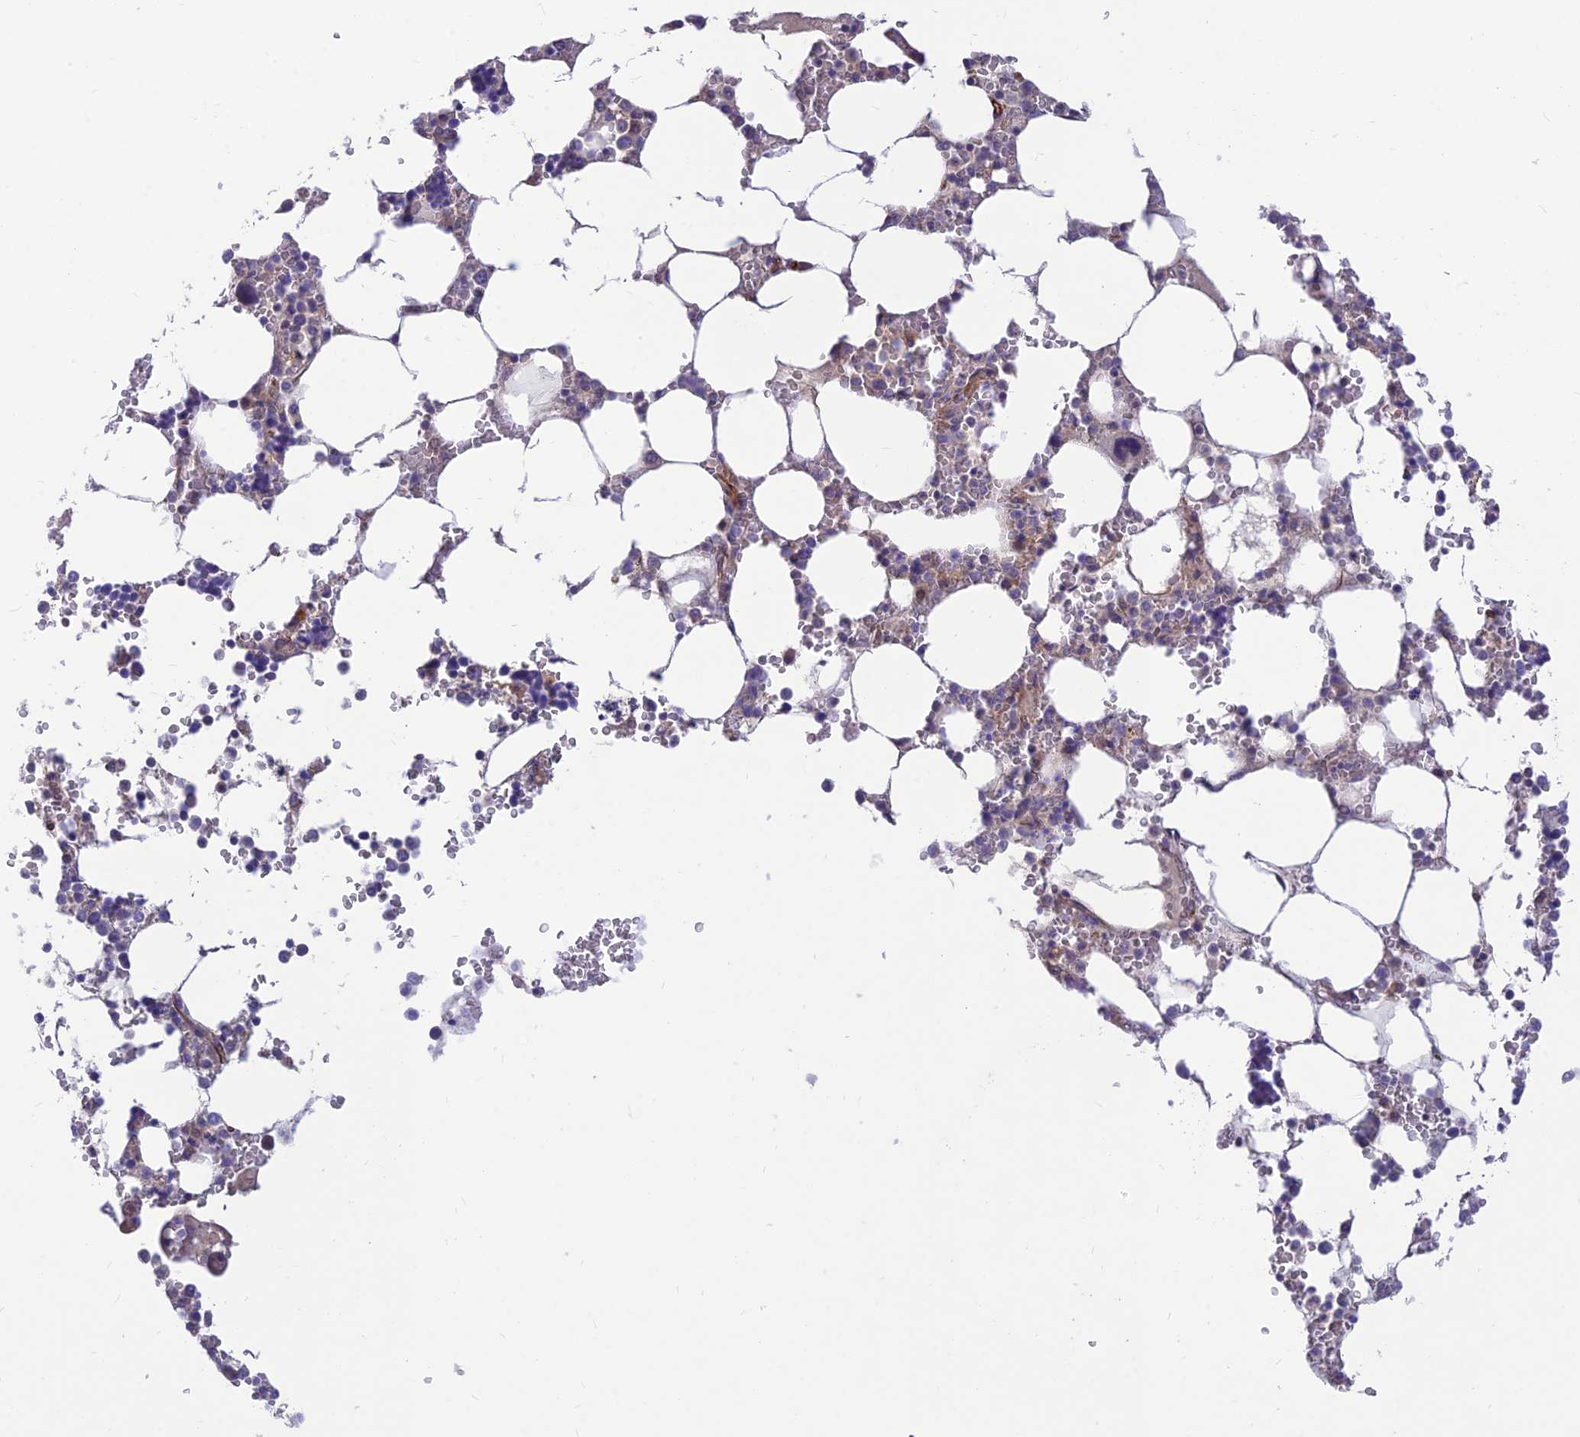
{"staining": {"intensity": "weak", "quantity": "<25%", "location": "cytoplasmic/membranous"}, "tissue": "bone marrow", "cell_type": "Hematopoietic cells", "image_type": "normal", "snomed": [{"axis": "morphology", "description": "Normal tissue, NOS"}, {"axis": "topography", "description": "Bone marrow"}], "caption": "Photomicrograph shows no significant protein expression in hematopoietic cells of unremarkable bone marrow.", "gene": "ST8SIA5", "patient": {"sex": "male", "age": 64}}